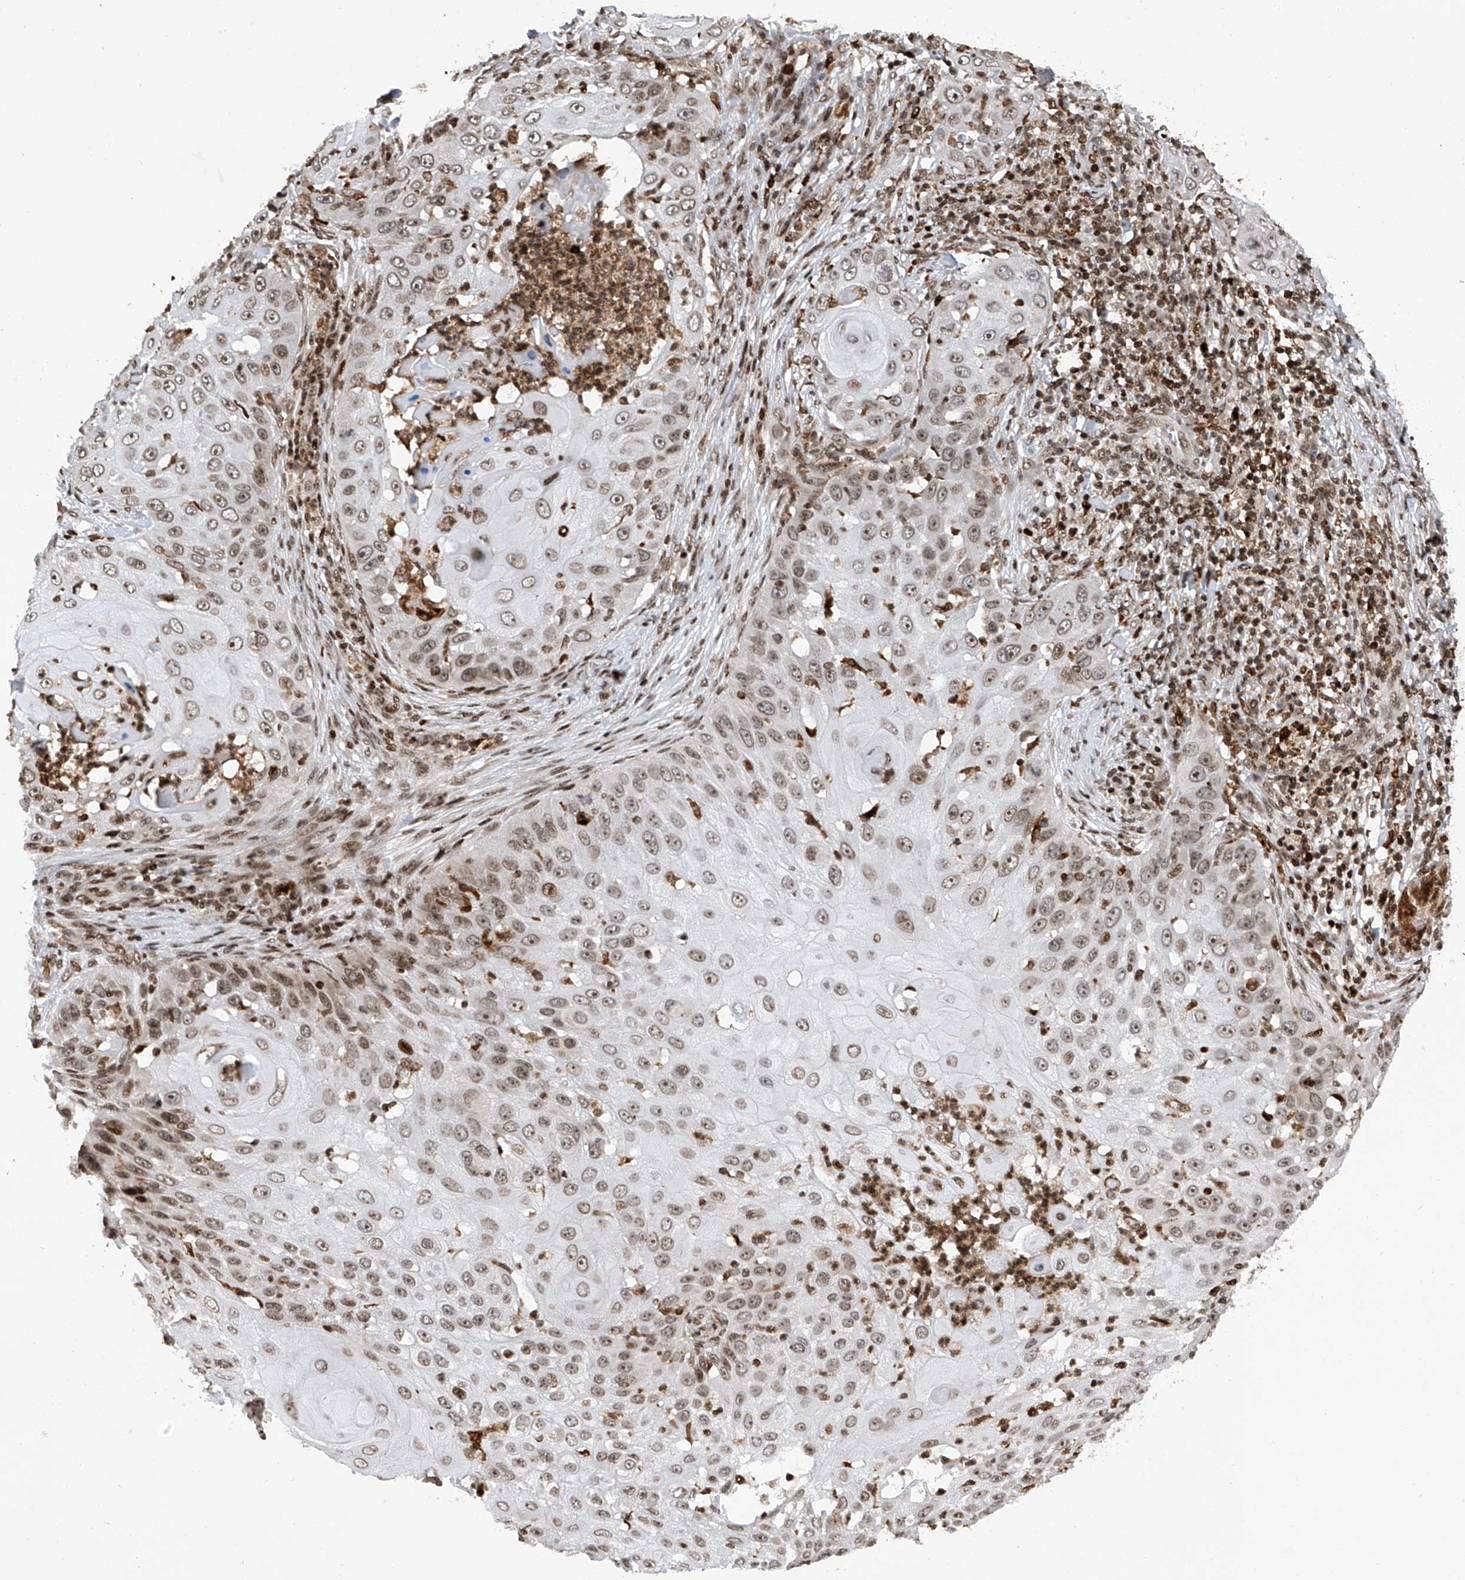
{"staining": {"intensity": "moderate", "quantity": ">75%", "location": "nuclear"}, "tissue": "skin cancer", "cell_type": "Tumor cells", "image_type": "cancer", "snomed": [{"axis": "morphology", "description": "Squamous cell carcinoma, NOS"}, {"axis": "topography", "description": "Skin"}], "caption": "Skin cancer stained for a protein exhibits moderate nuclear positivity in tumor cells. (DAB (3,3'-diaminobenzidine) IHC, brown staining for protein, blue staining for nuclei).", "gene": "PAK1IP1", "patient": {"sex": "female", "age": 44}}